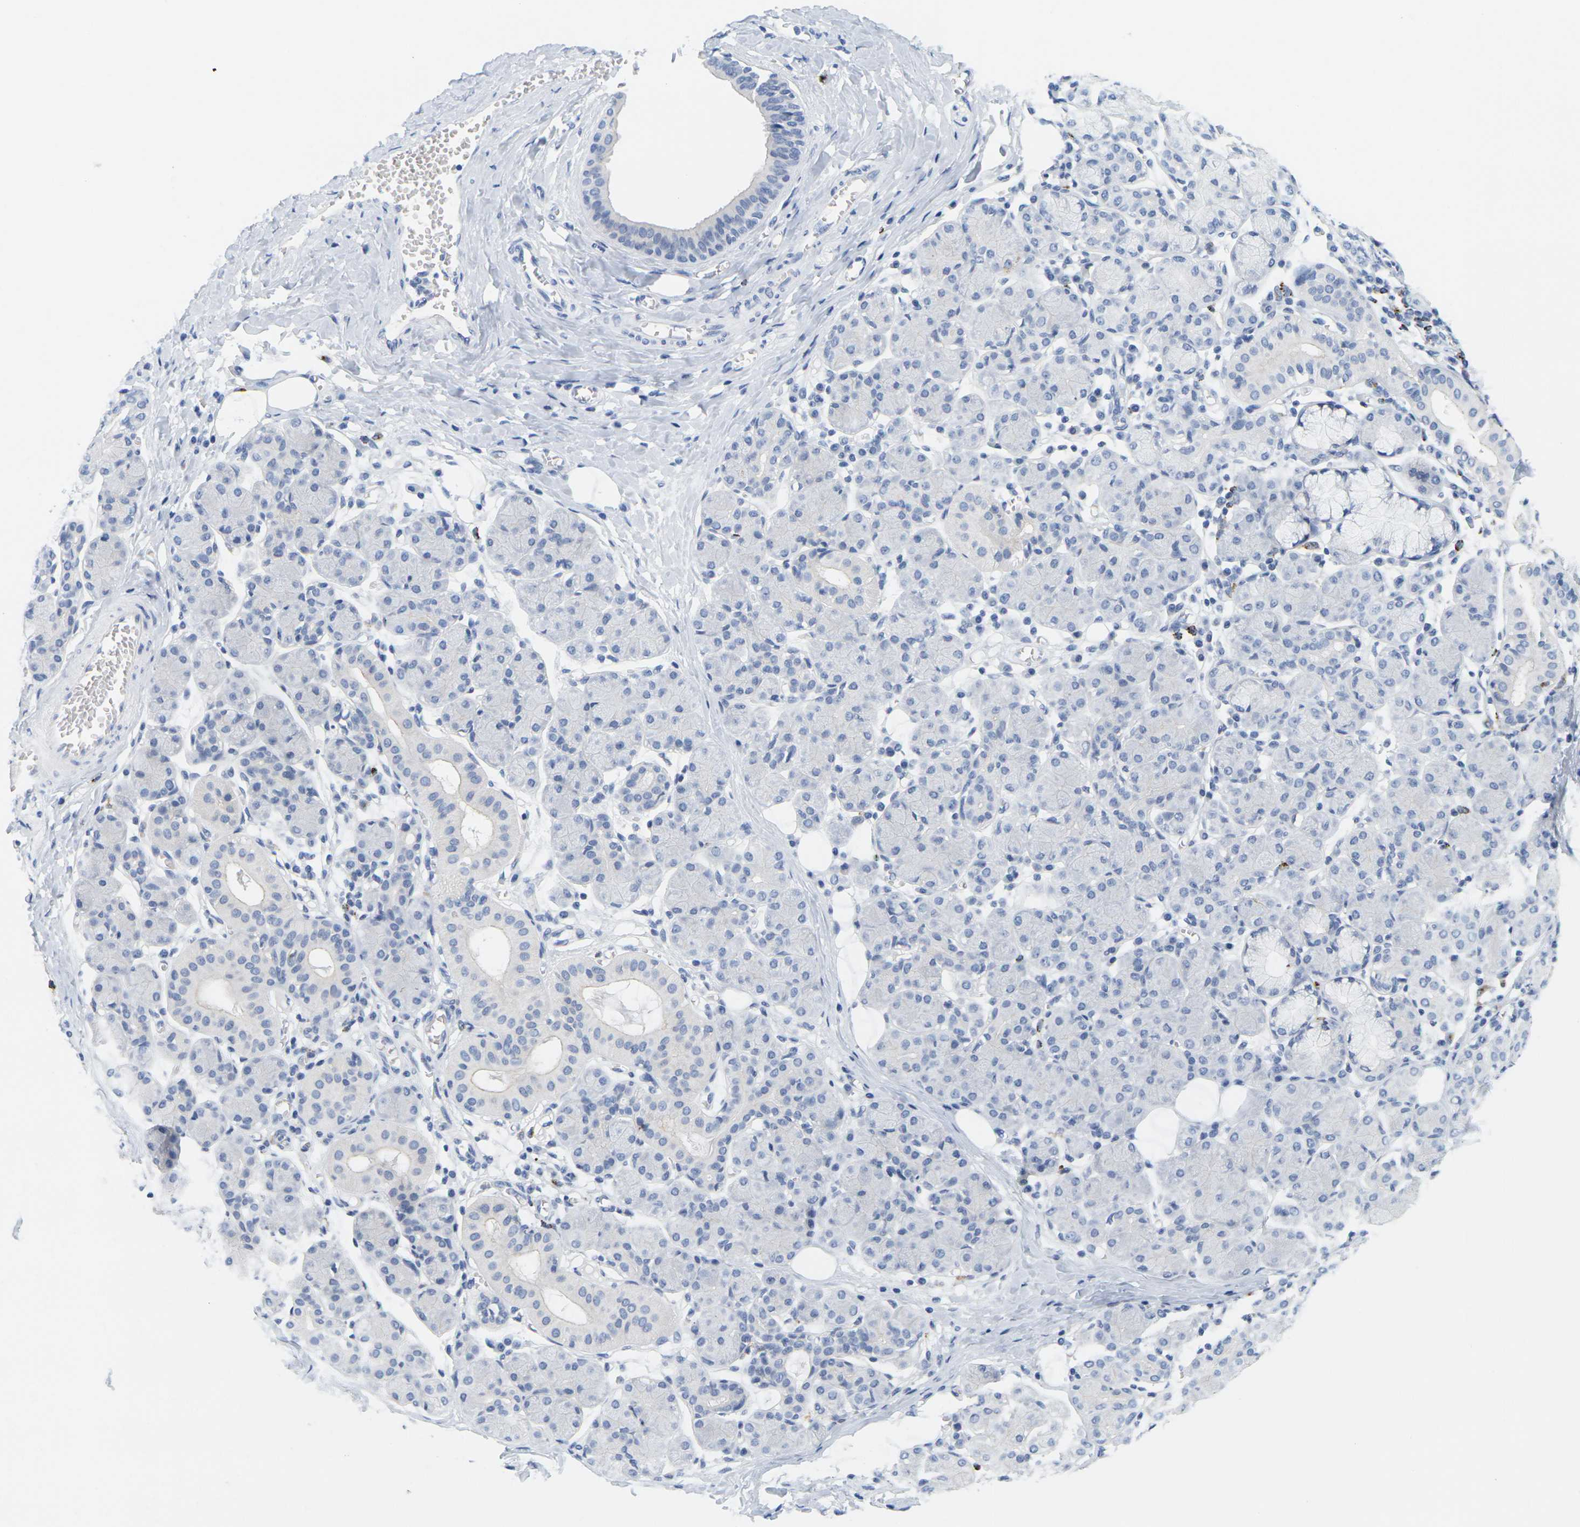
{"staining": {"intensity": "negative", "quantity": "none", "location": "none"}, "tissue": "salivary gland", "cell_type": "Glandular cells", "image_type": "normal", "snomed": [{"axis": "morphology", "description": "Normal tissue, NOS"}, {"axis": "morphology", "description": "Inflammation, NOS"}, {"axis": "topography", "description": "Lymph node"}, {"axis": "topography", "description": "Salivary gland"}], "caption": "A high-resolution micrograph shows IHC staining of unremarkable salivary gland, which displays no significant staining in glandular cells.", "gene": "HLA", "patient": {"sex": "male", "age": 3}}